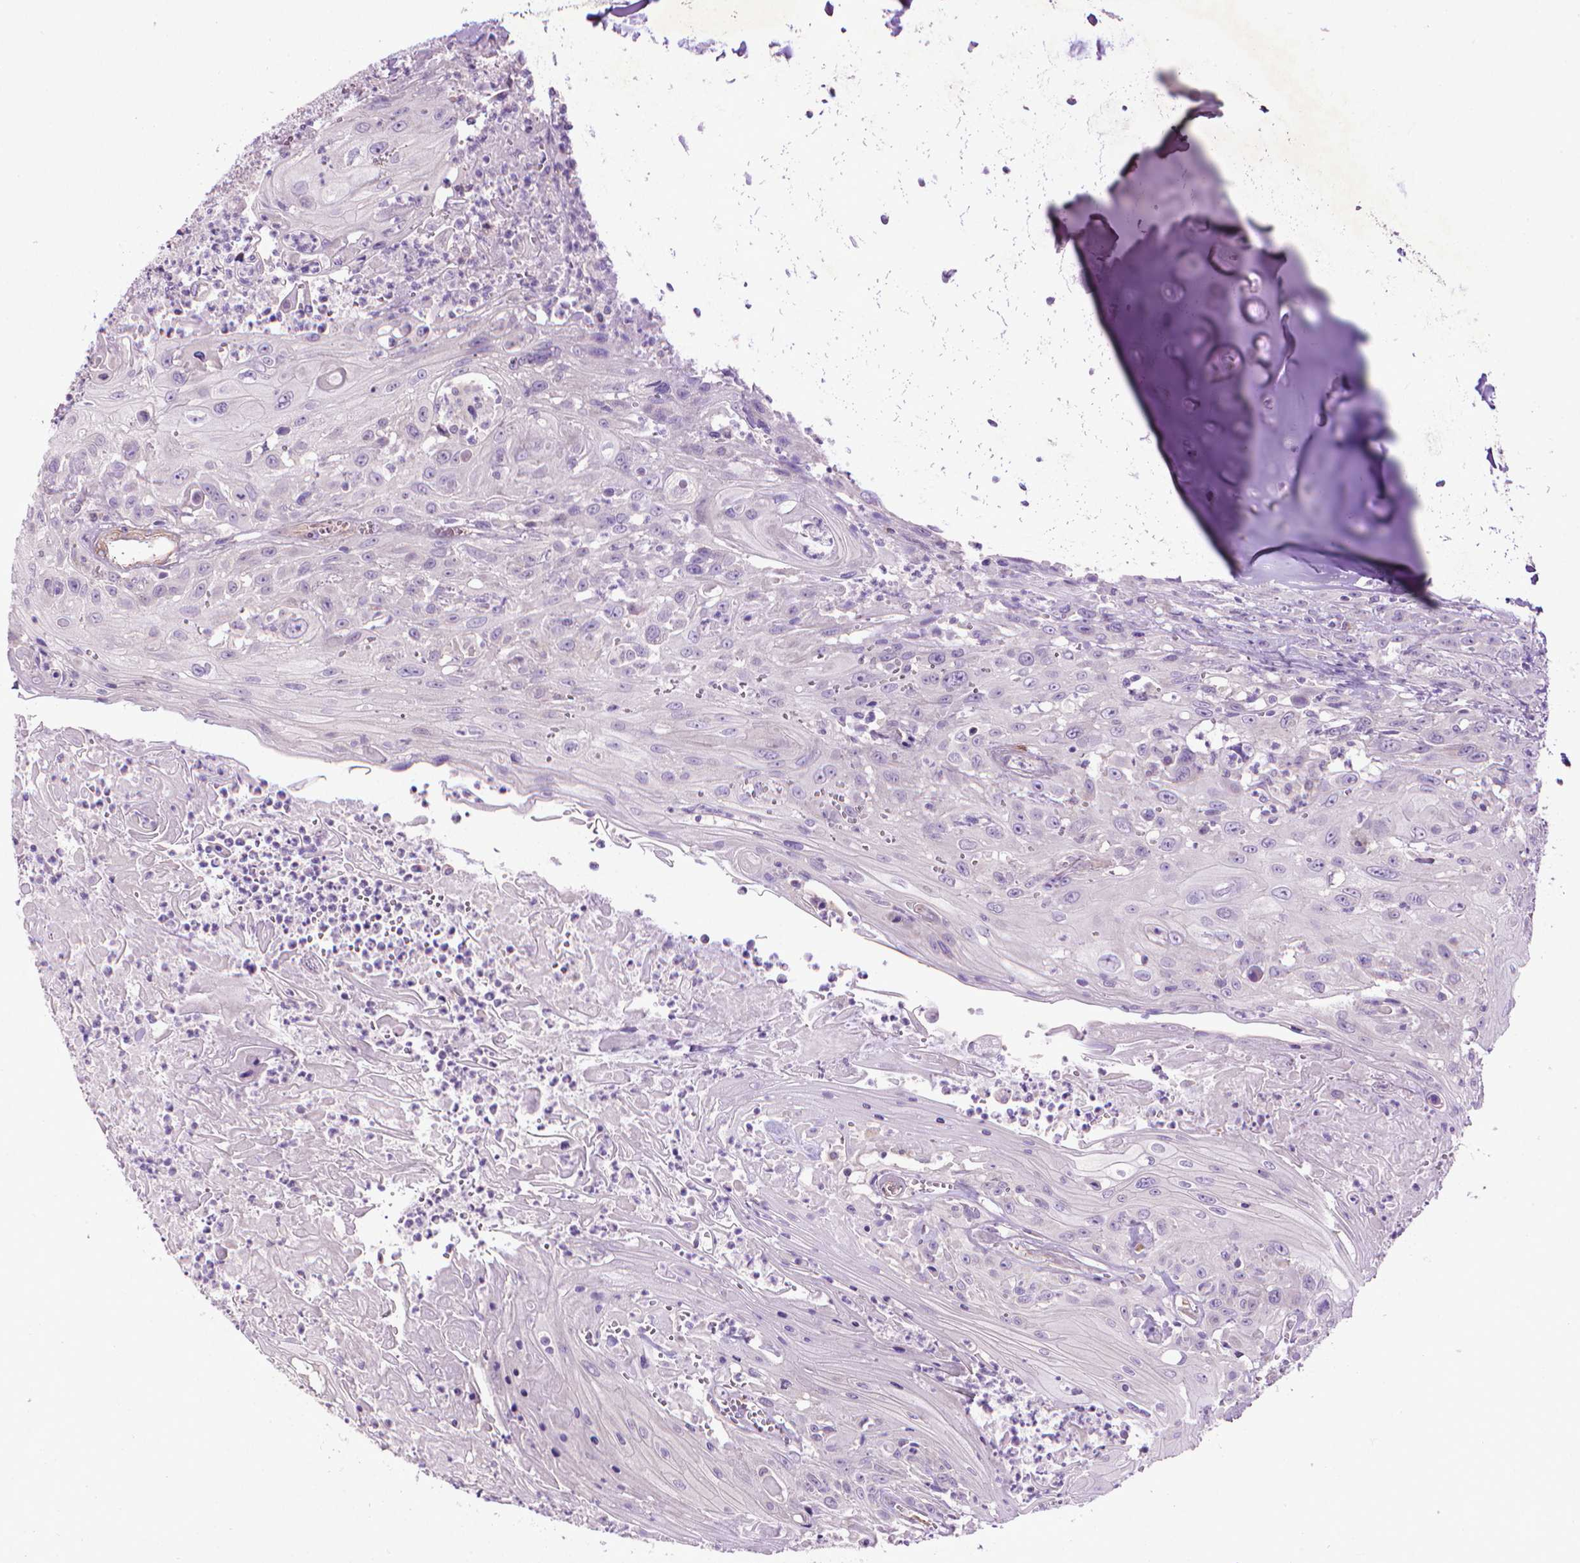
{"staining": {"intensity": "negative", "quantity": "none", "location": "none"}, "tissue": "head and neck cancer", "cell_type": "Tumor cells", "image_type": "cancer", "snomed": [{"axis": "morphology", "description": "Squamous cell carcinoma, NOS"}, {"axis": "topography", "description": "Skin"}, {"axis": "topography", "description": "Head-Neck"}], "caption": "Immunohistochemistry of head and neck cancer (squamous cell carcinoma) reveals no positivity in tumor cells.", "gene": "AQP10", "patient": {"sex": "male", "age": 80}}